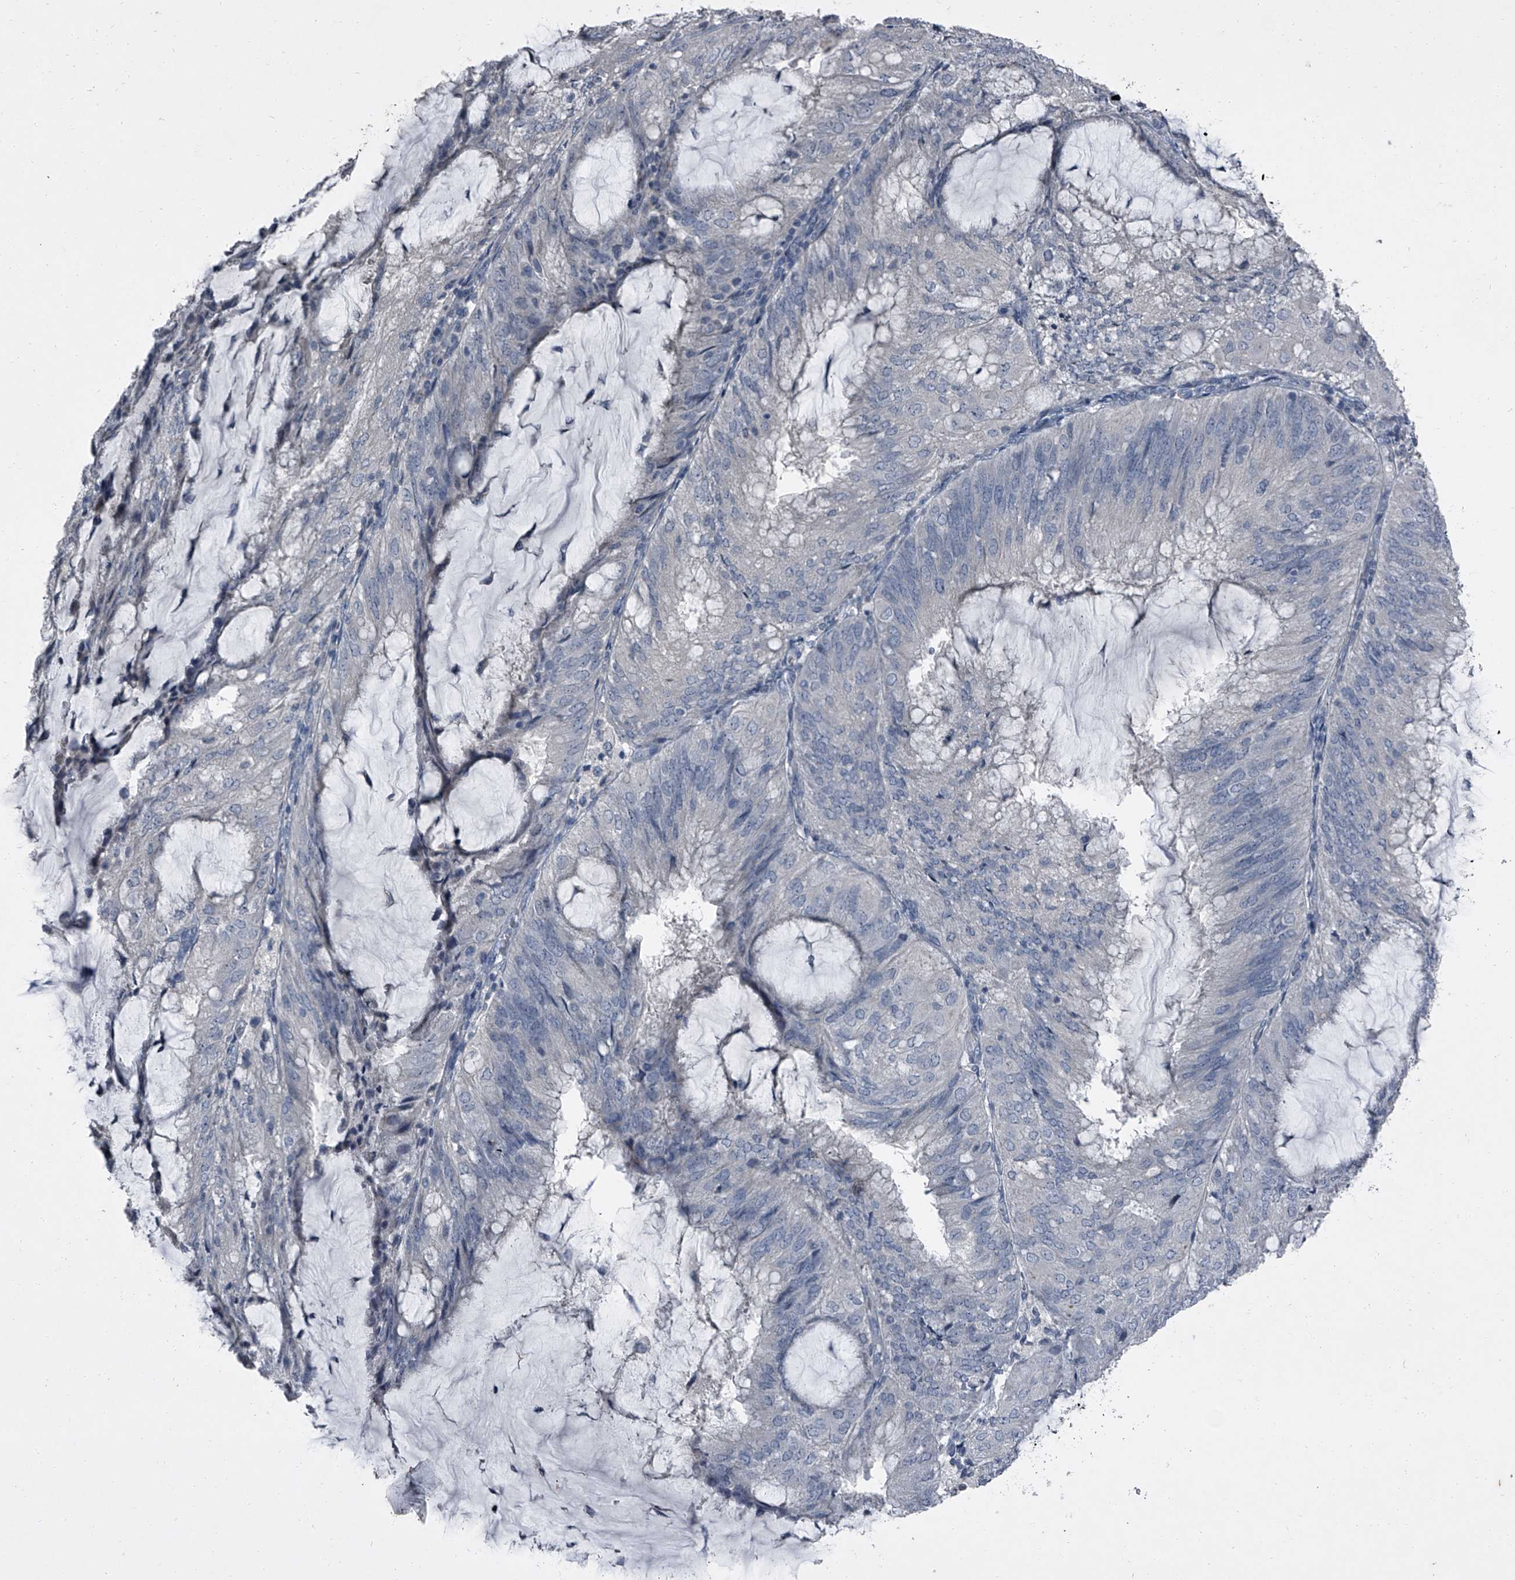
{"staining": {"intensity": "negative", "quantity": "none", "location": "none"}, "tissue": "endometrial cancer", "cell_type": "Tumor cells", "image_type": "cancer", "snomed": [{"axis": "morphology", "description": "Adenocarcinoma, NOS"}, {"axis": "topography", "description": "Endometrium"}], "caption": "IHC photomicrograph of neoplastic tissue: human endometrial cancer (adenocarcinoma) stained with DAB (3,3'-diaminobenzidine) shows no significant protein staining in tumor cells.", "gene": "HEPHL1", "patient": {"sex": "female", "age": 81}}